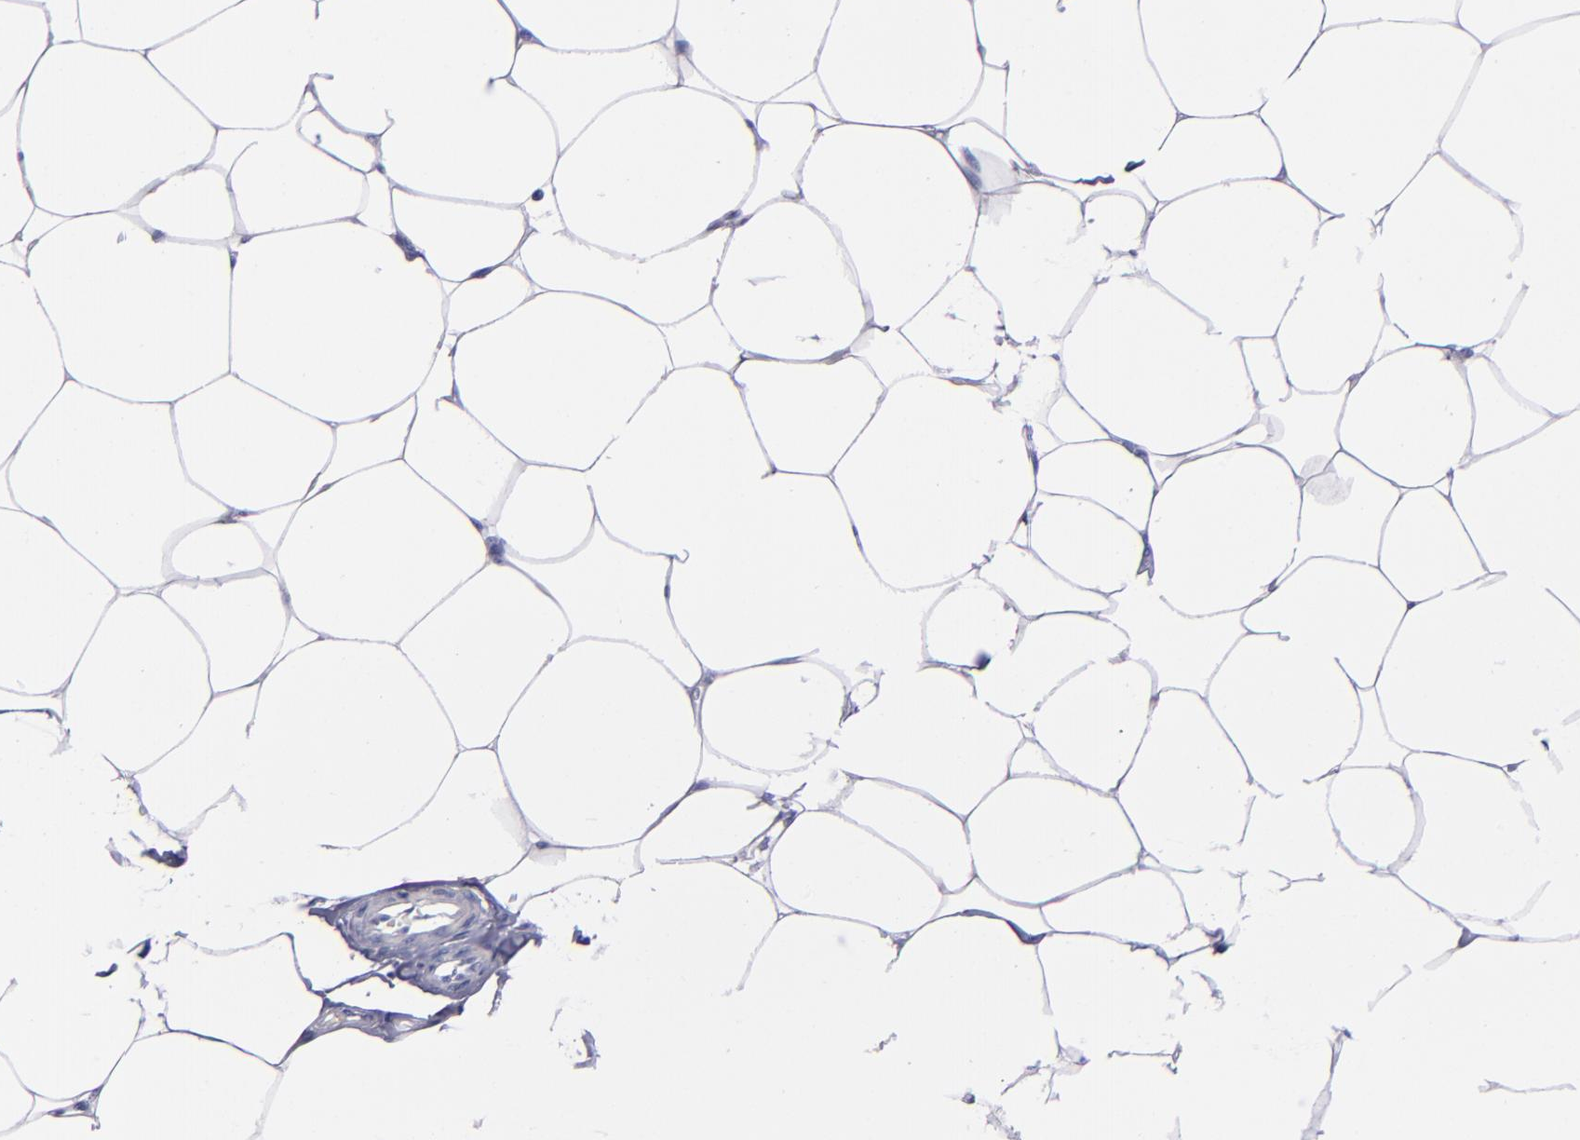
{"staining": {"intensity": "negative", "quantity": "none", "location": "none"}, "tissue": "adipose tissue", "cell_type": "Adipocytes", "image_type": "normal", "snomed": [{"axis": "morphology", "description": "Normal tissue, NOS"}, {"axis": "morphology", "description": "Adenocarcinoma, NOS"}, {"axis": "topography", "description": "Colon"}, {"axis": "topography", "description": "Peripheral nerve tissue"}], "caption": "High power microscopy photomicrograph of an IHC histopathology image of unremarkable adipose tissue, revealing no significant expression in adipocytes.", "gene": "HNF1B", "patient": {"sex": "male", "age": 14}}